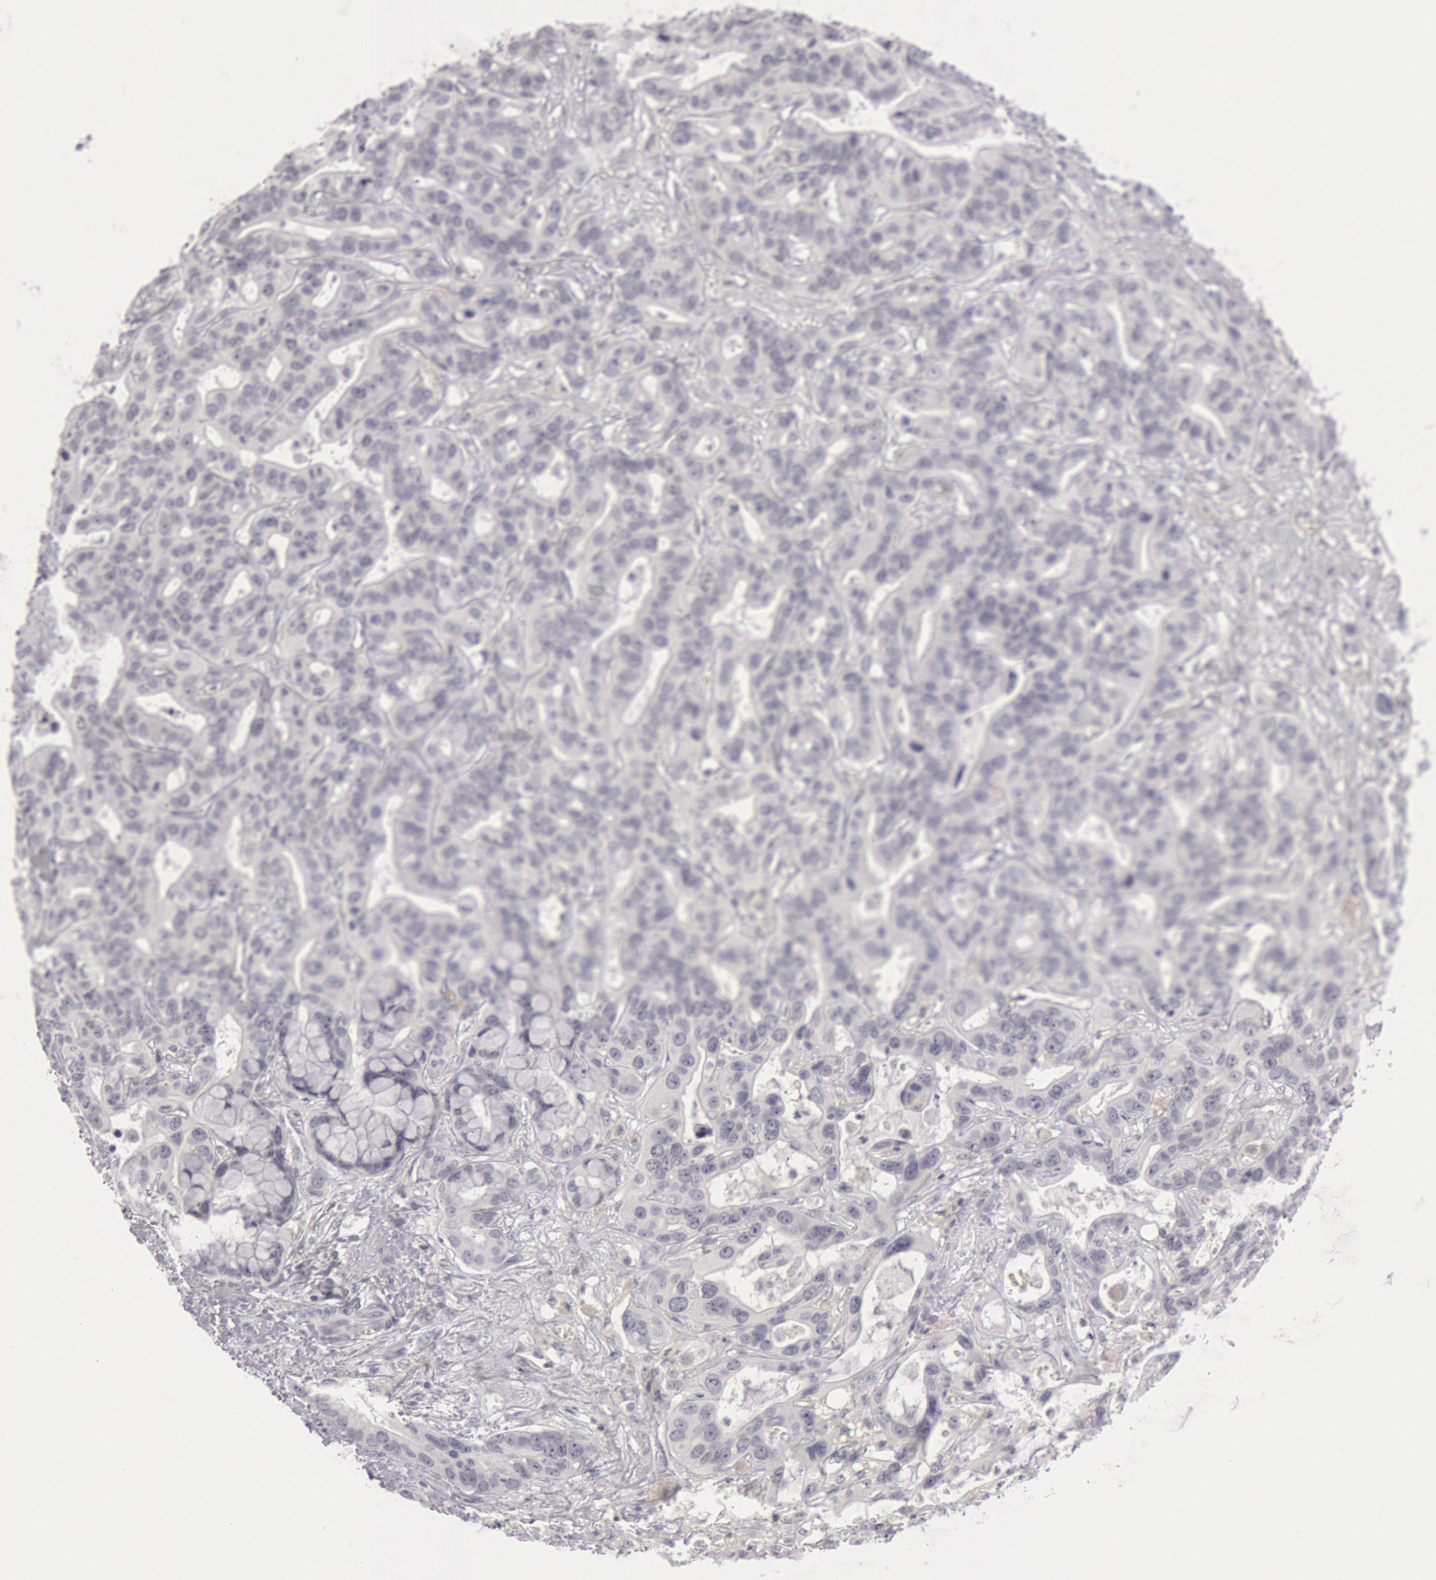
{"staining": {"intensity": "negative", "quantity": "none", "location": "none"}, "tissue": "liver cancer", "cell_type": "Tumor cells", "image_type": "cancer", "snomed": [{"axis": "morphology", "description": "Cholangiocarcinoma"}, {"axis": "topography", "description": "Liver"}], "caption": "The histopathology image displays no staining of tumor cells in cholangiocarcinoma (liver). Brightfield microscopy of immunohistochemistry stained with DAB (3,3'-diaminobenzidine) (brown) and hematoxylin (blue), captured at high magnification.", "gene": "KRT16", "patient": {"sex": "female", "age": 65}}